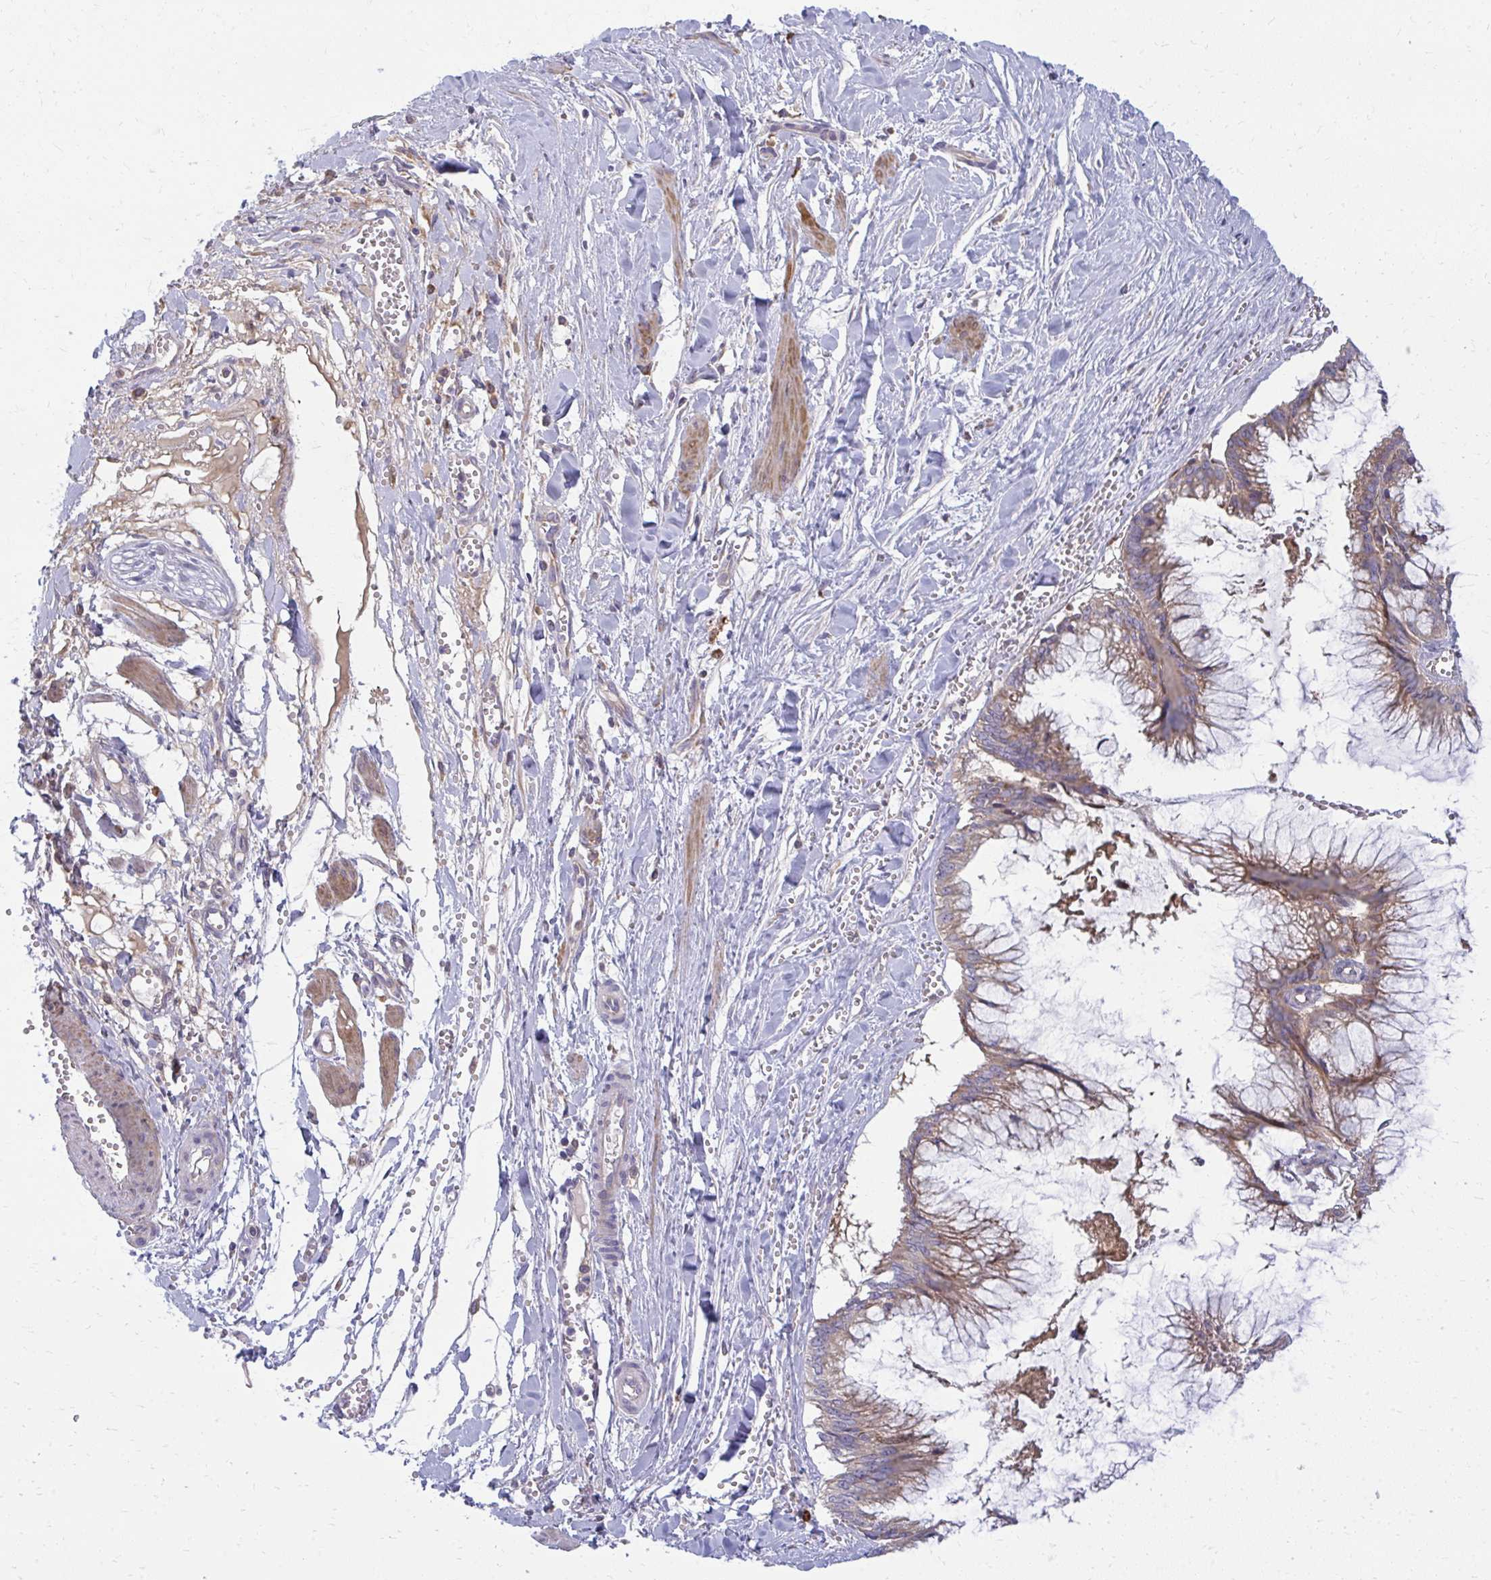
{"staining": {"intensity": "moderate", "quantity": ">75%", "location": "cytoplasmic/membranous"}, "tissue": "ovarian cancer", "cell_type": "Tumor cells", "image_type": "cancer", "snomed": [{"axis": "morphology", "description": "Cystadenocarcinoma, mucinous, NOS"}, {"axis": "topography", "description": "Ovary"}], "caption": "Immunohistochemistry micrograph of neoplastic tissue: mucinous cystadenocarcinoma (ovarian) stained using immunohistochemistry shows medium levels of moderate protein expression localized specifically in the cytoplasmic/membranous of tumor cells, appearing as a cytoplasmic/membranous brown color.", "gene": "CEMP1", "patient": {"sex": "female", "age": 44}}